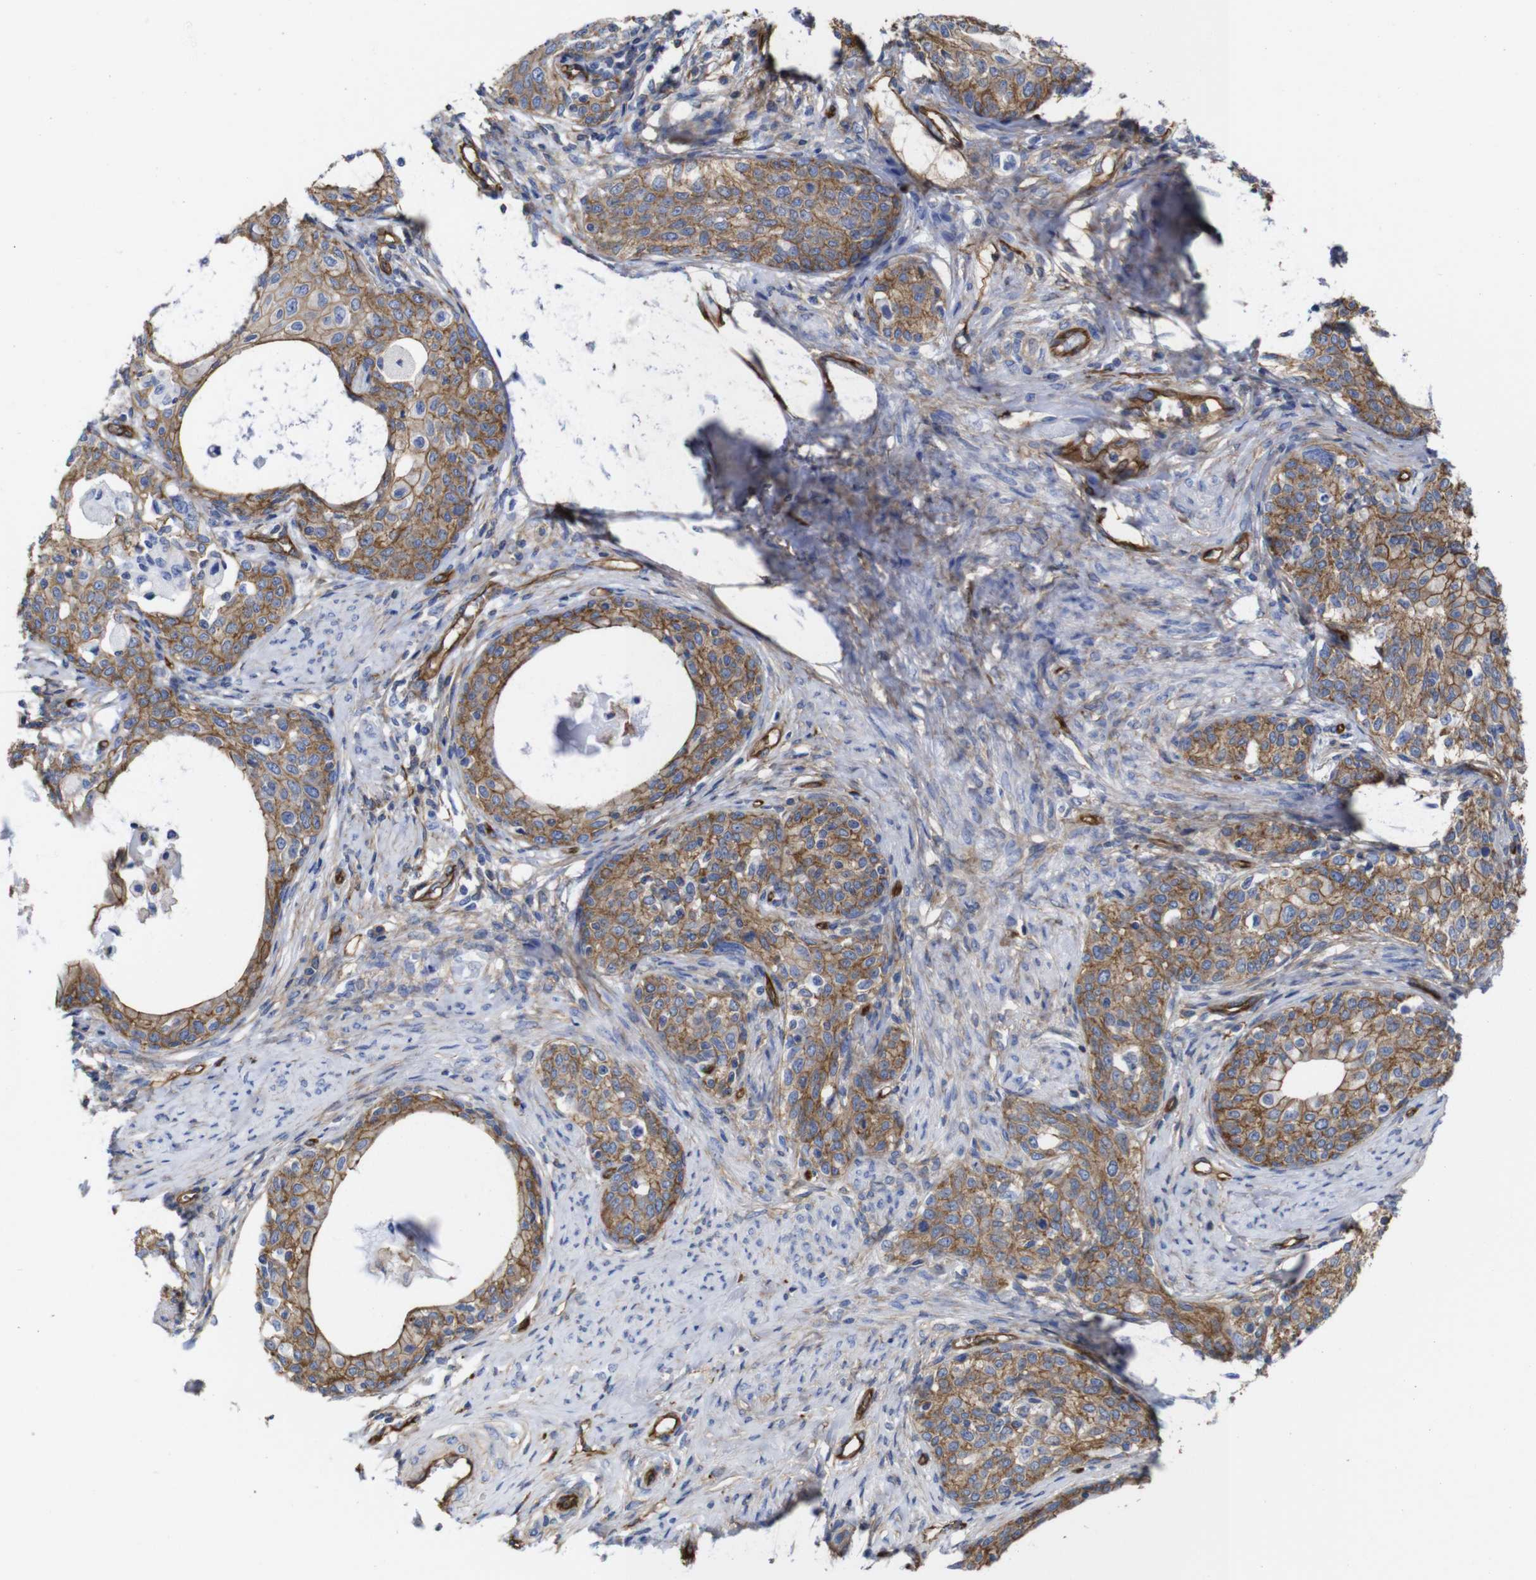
{"staining": {"intensity": "moderate", "quantity": ">75%", "location": "cytoplasmic/membranous"}, "tissue": "cervical cancer", "cell_type": "Tumor cells", "image_type": "cancer", "snomed": [{"axis": "morphology", "description": "Squamous cell carcinoma, NOS"}, {"axis": "morphology", "description": "Adenocarcinoma, NOS"}, {"axis": "topography", "description": "Cervix"}], "caption": "Immunohistochemical staining of human cervical squamous cell carcinoma demonstrates medium levels of moderate cytoplasmic/membranous expression in approximately >75% of tumor cells.", "gene": "SPTBN1", "patient": {"sex": "female", "age": 52}}